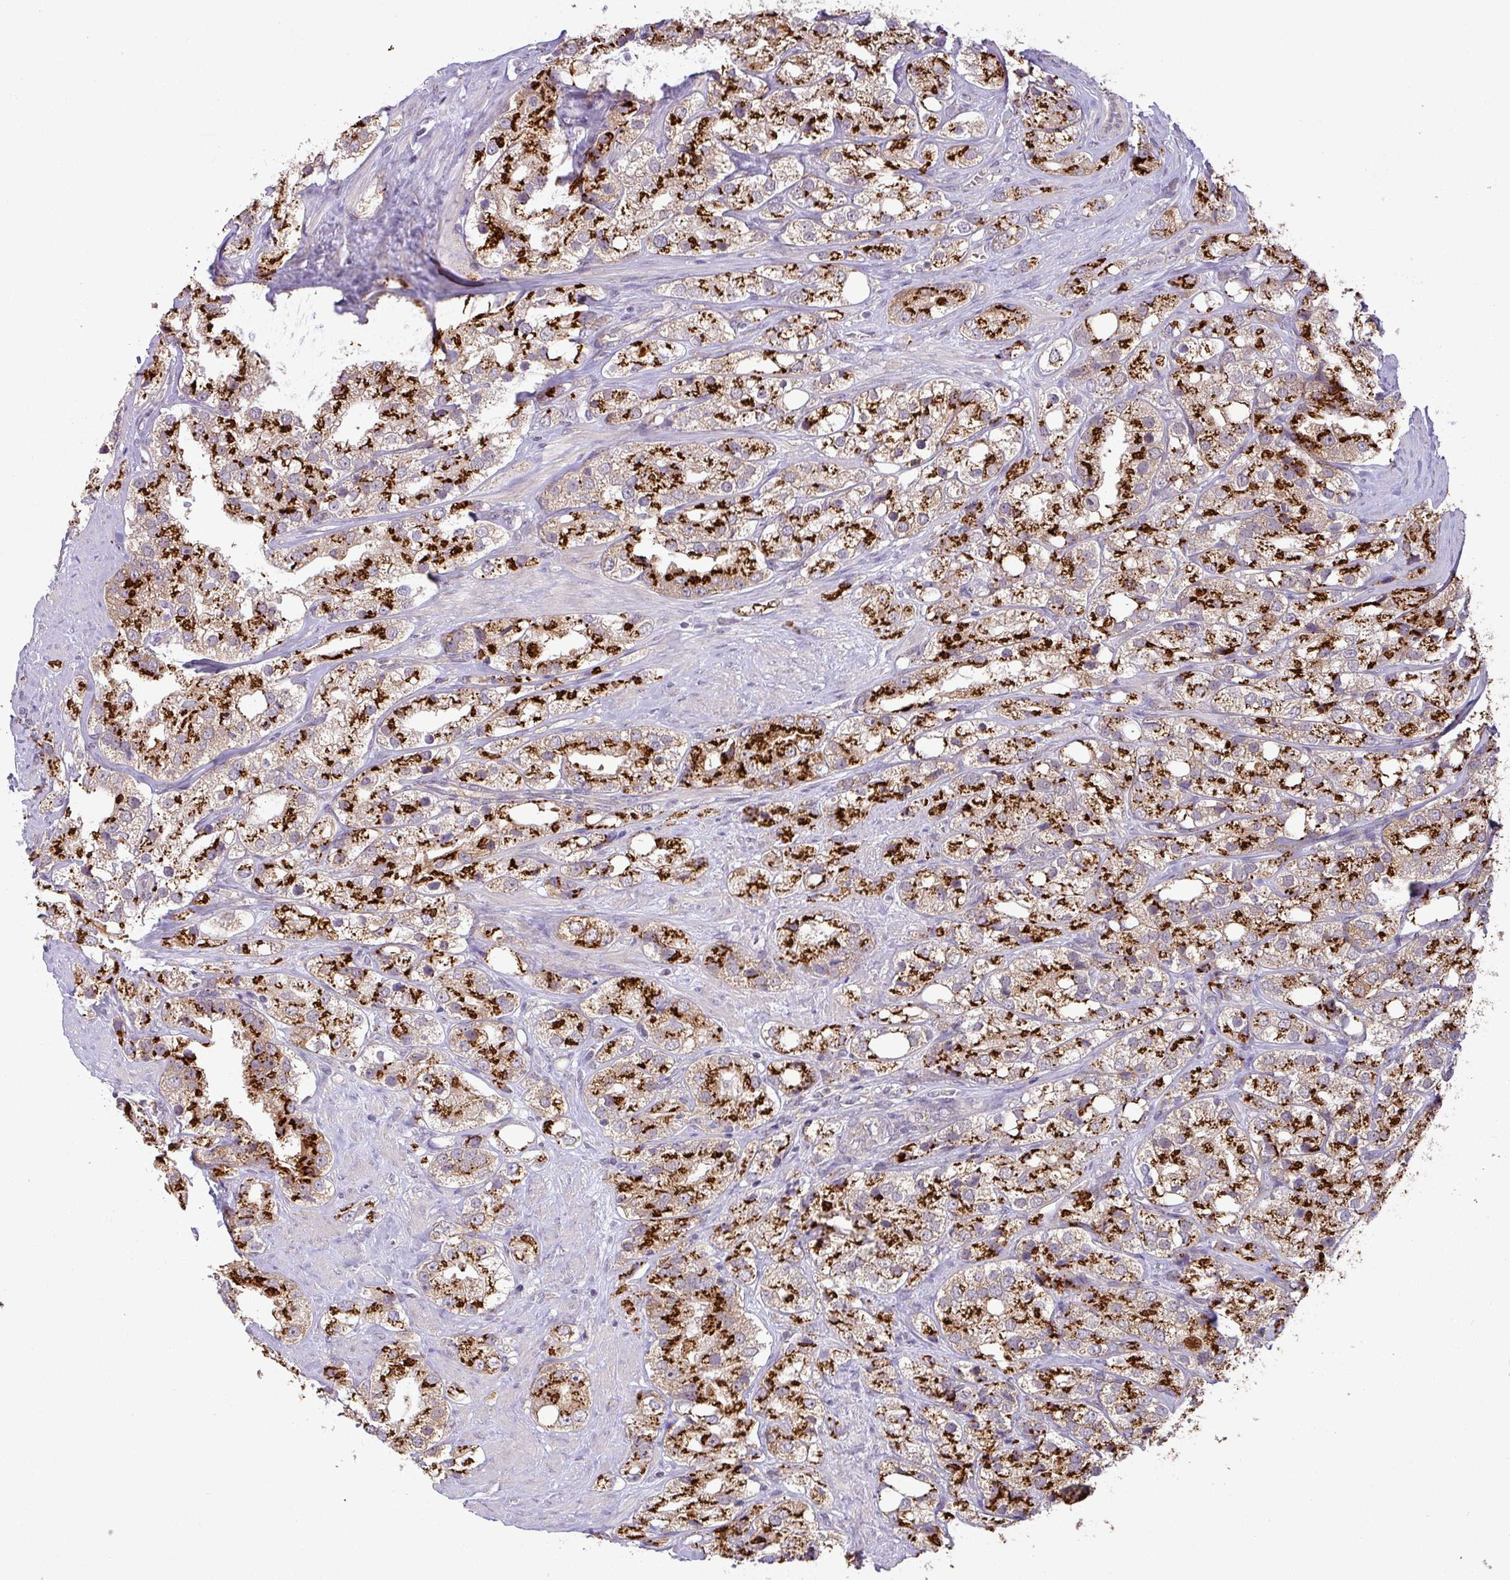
{"staining": {"intensity": "strong", "quantity": ">75%", "location": "cytoplasmic/membranous"}, "tissue": "prostate cancer", "cell_type": "Tumor cells", "image_type": "cancer", "snomed": [{"axis": "morphology", "description": "Adenocarcinoma, NOS"}, {"axis": "topography", "description": "Prostate"}], "caption": "There is high levels of strong cytoplasmic/membranous positivity in tumor cells of prostate cancer, as demonstrated by immunohistochemical staining (brown color).", "gene": "GALNT12", "patient": {"sex": "male", "age": 79}}